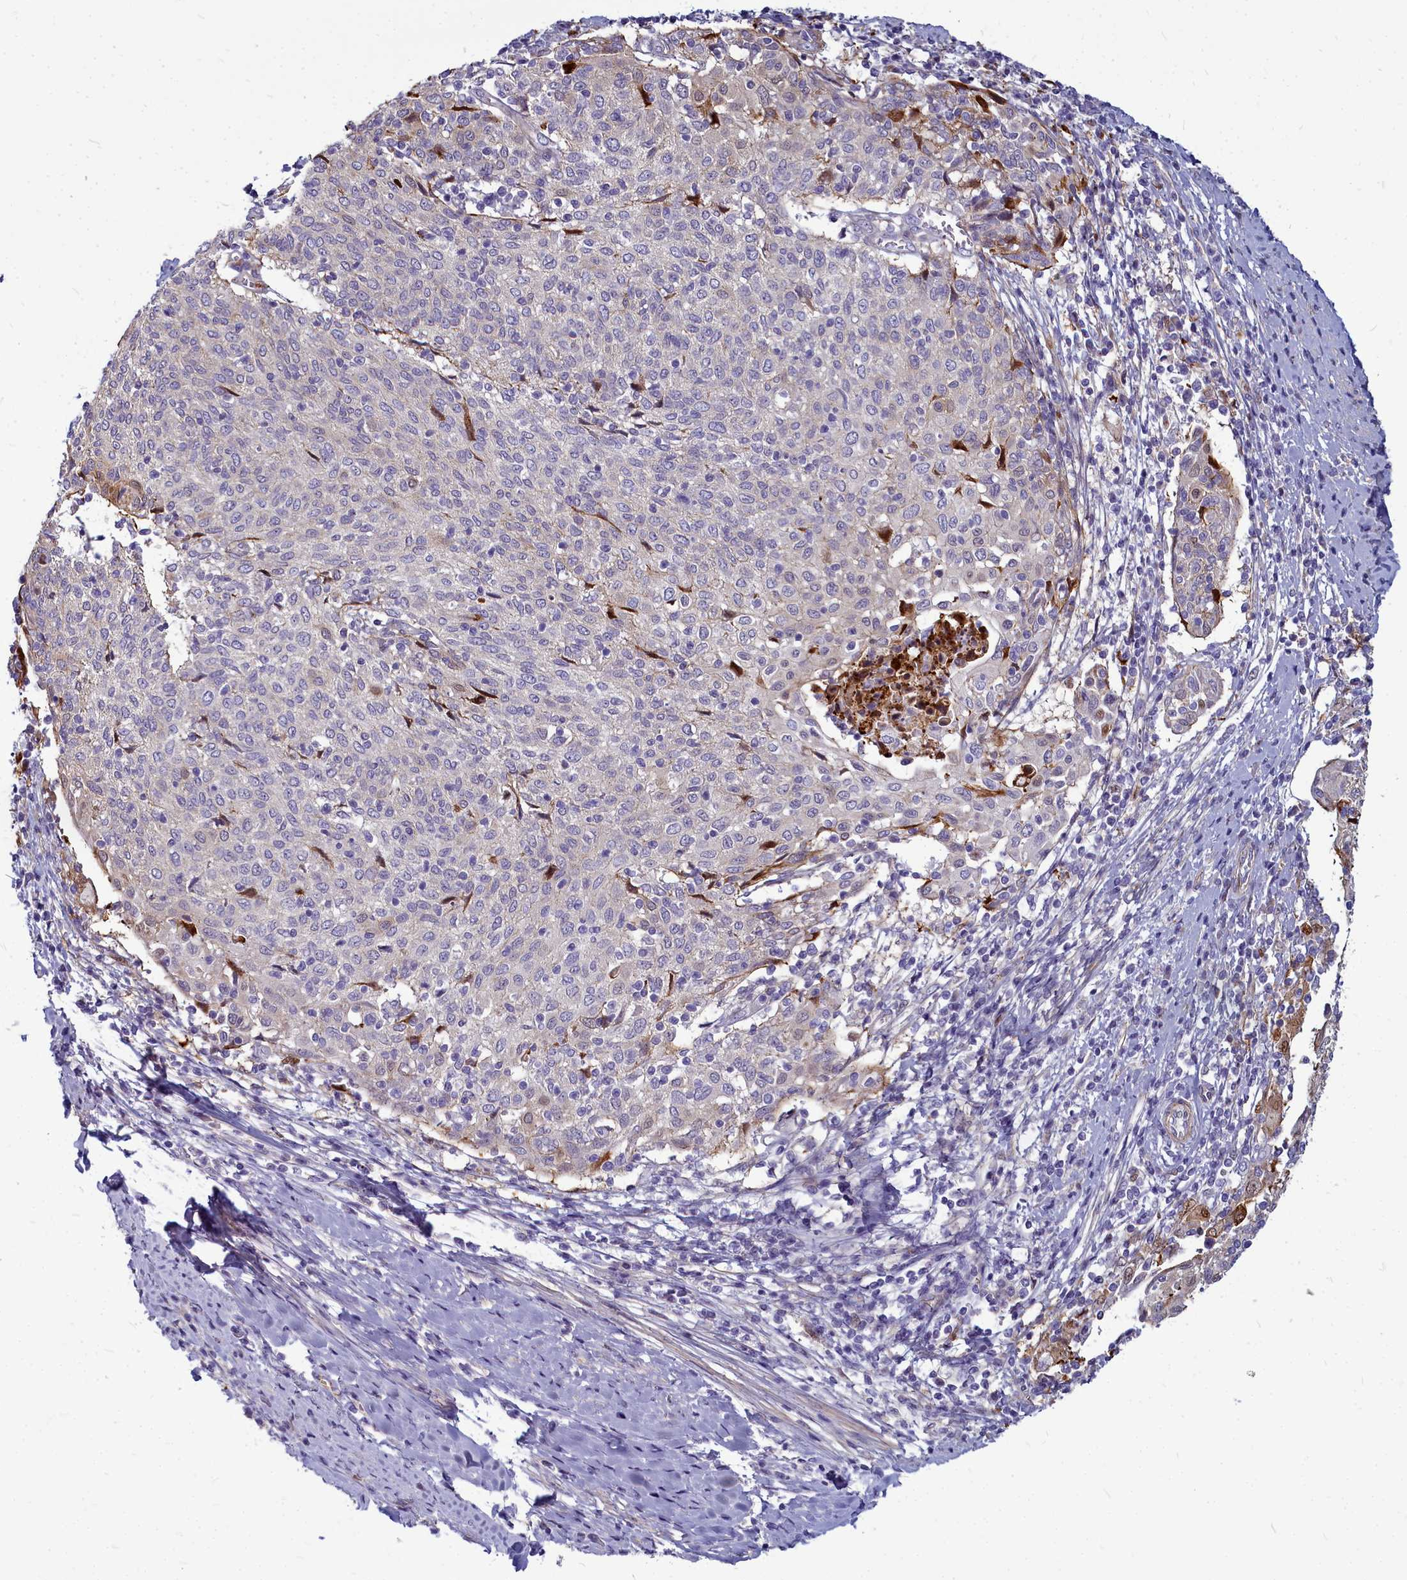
{"staining": {"intensity": "negative", "quantity": "none", "location": "none"}, "tissue": "cervical cancer", "cell_type": "Tumor cells", "image_type": "cancer", "snomed": [{"axis": "morphology", "description": "Squamous cell carcinoma, NOS"}, {"axis": "topography", "description": "Cervix"}], "caption": "Cervical cancer was stained to show a protein in brown. There is no significant expression in tumor cells.", "gene": "TTC5", "patient": {"sex": "female", "age": 52}}